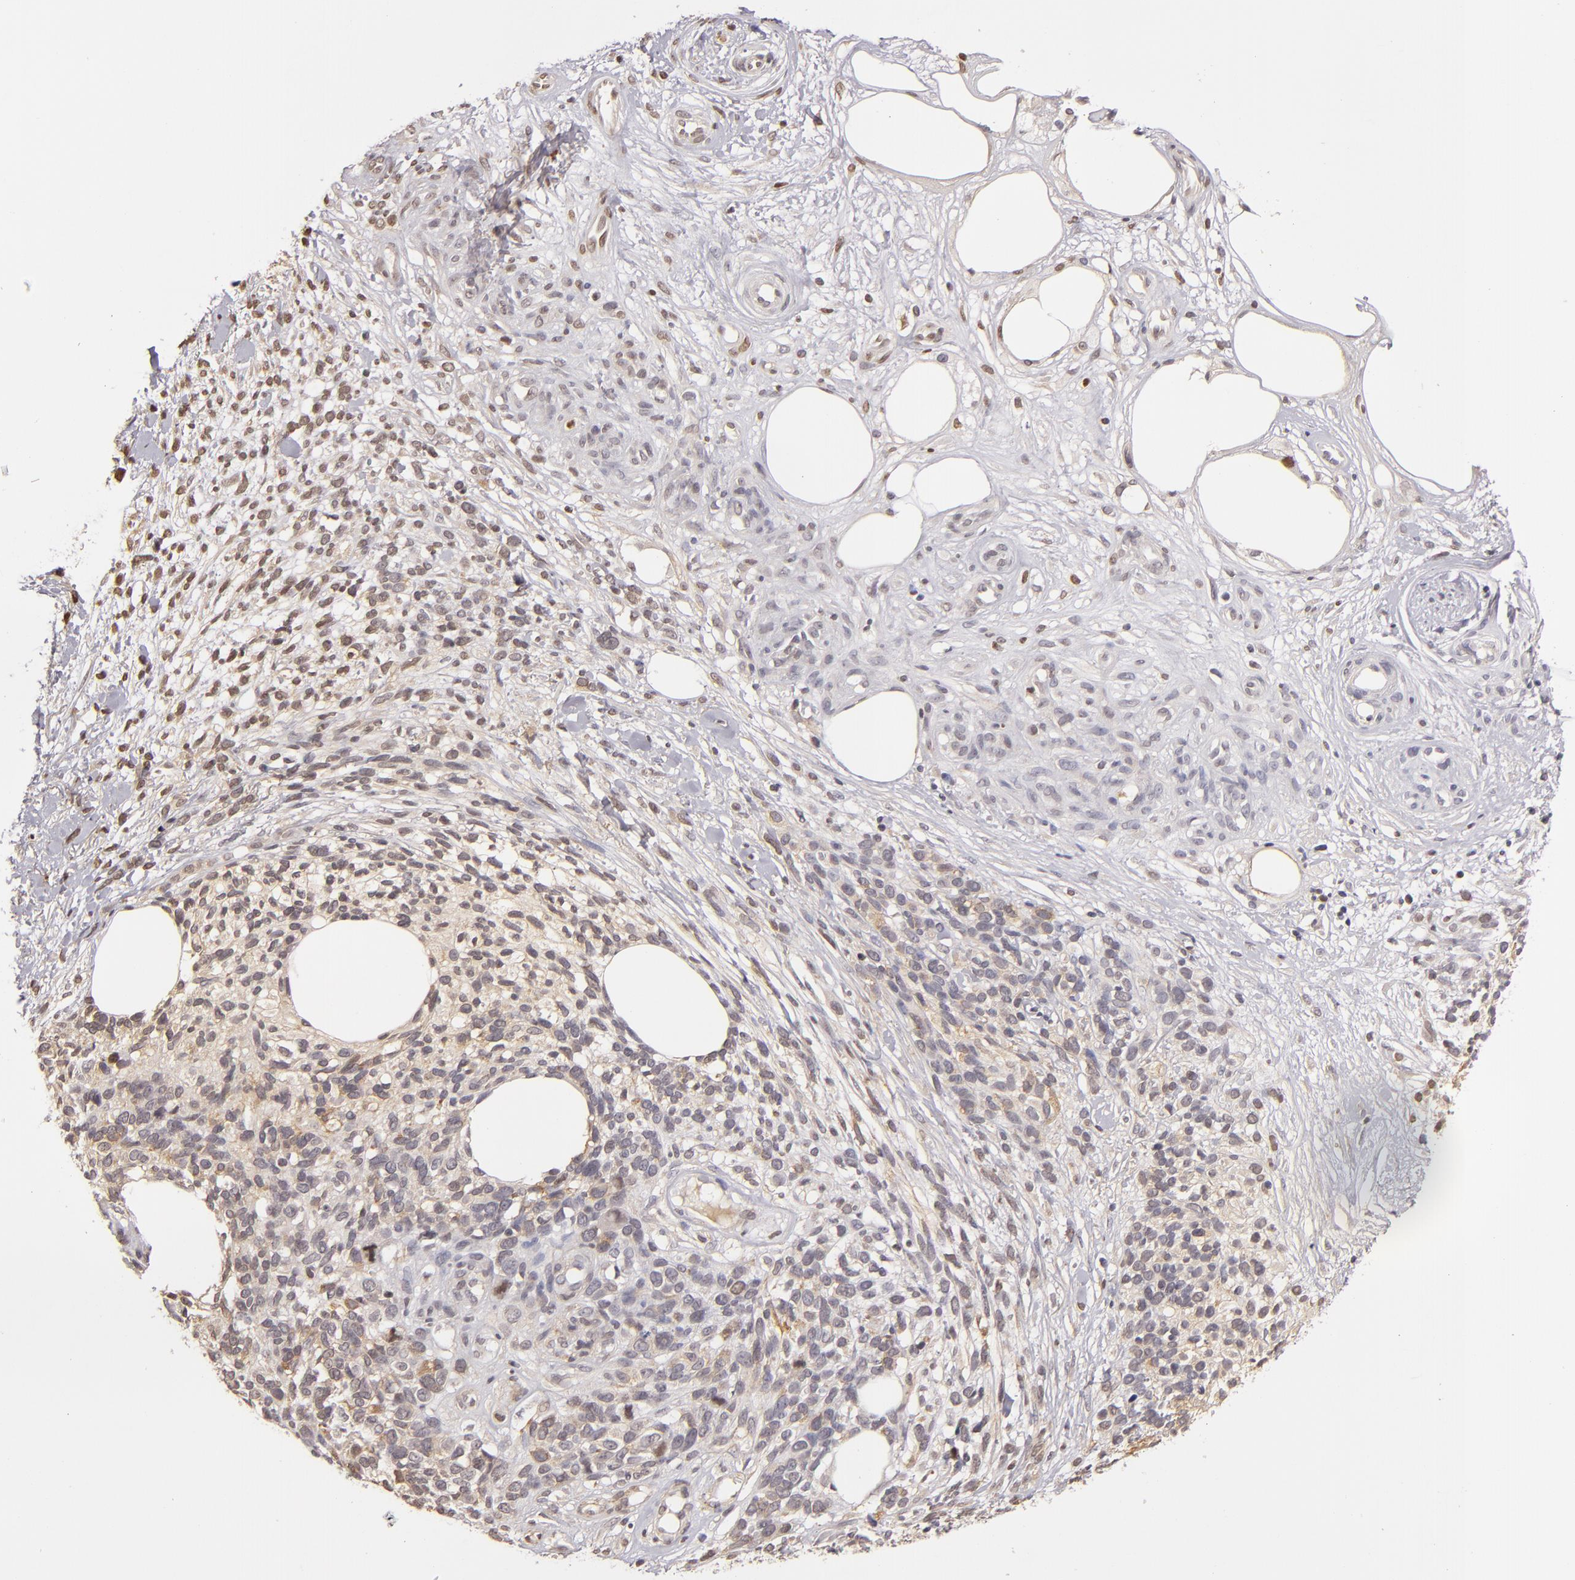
{"staining": {"intensity": "weak", "quantity": ">75%", "location": "cytoplasmic/membranous,nuclear"}, "tissue": "melanoma", "cell_type": "Tumor cells", "image_type": "cancer", "snomed": [{"axis": "morphology", "description": "Malignant melanoma, NOS"}, {"axis": "topography", "description": "Skin"}], "caption": "Melanoma stained with a brown dye demonstrates weak cytoplasmic/membranous and nuclear positive expression in about >75% of tumor cells.", "gene": "LRG1", "patient": {"sex": "female", "age": 85}}